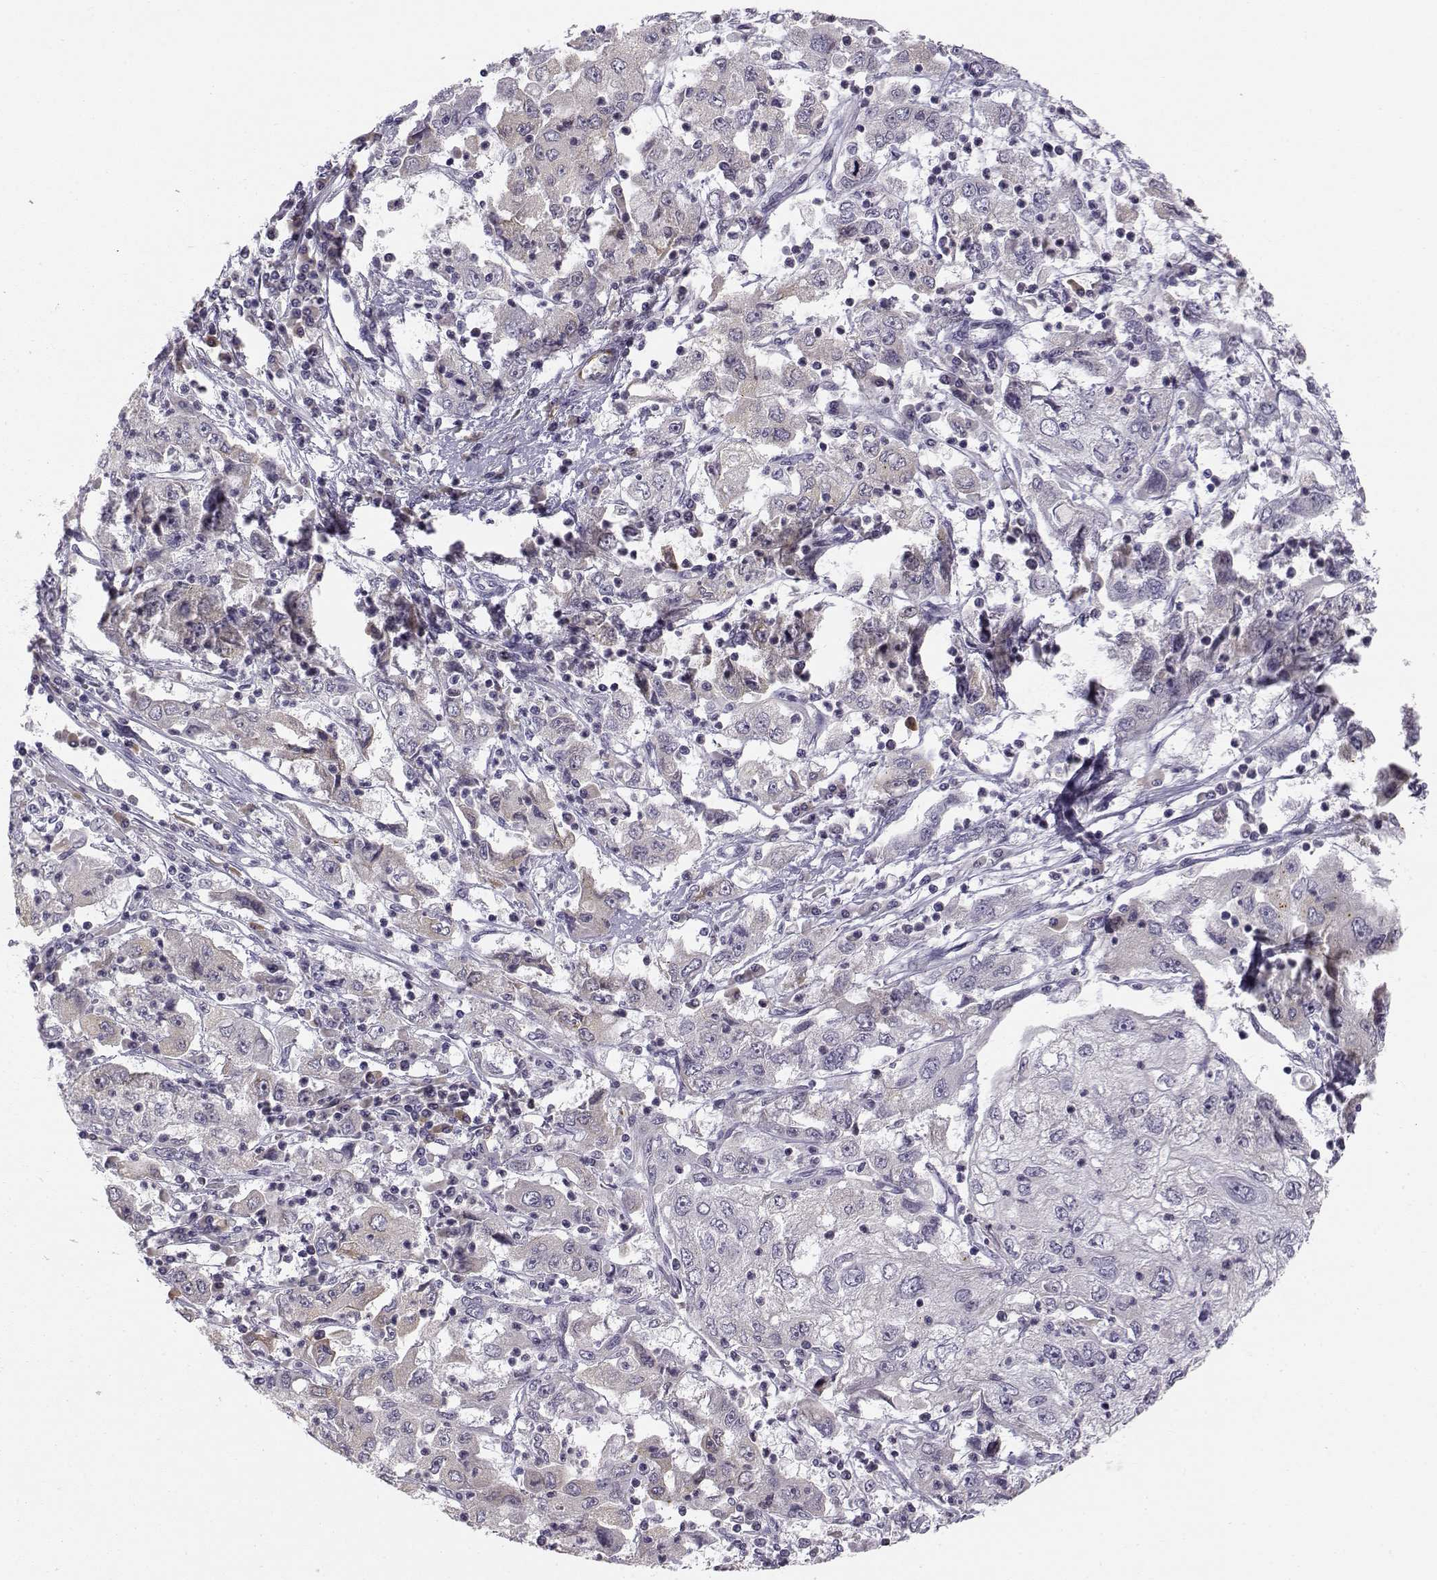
{"staining": {"intensity": "weak", "quantity": "<25%", "location": "cytoplasmic/membranous"}, "tissue": "cervical cancer", "cell_type": "Tumor cells", "image_type": "cancer", "snomed": [{"axis": "morphology", "description": "Squamous cell carcinoma, NOS"}, {"axis": "topography", "description": "Cervix"}], "caption": "Cervical cancer stained for a protein using IHC displays no expression tumor cells.", "gene": "ACSL6", "patient": {"sex": "female", "age": 36}}